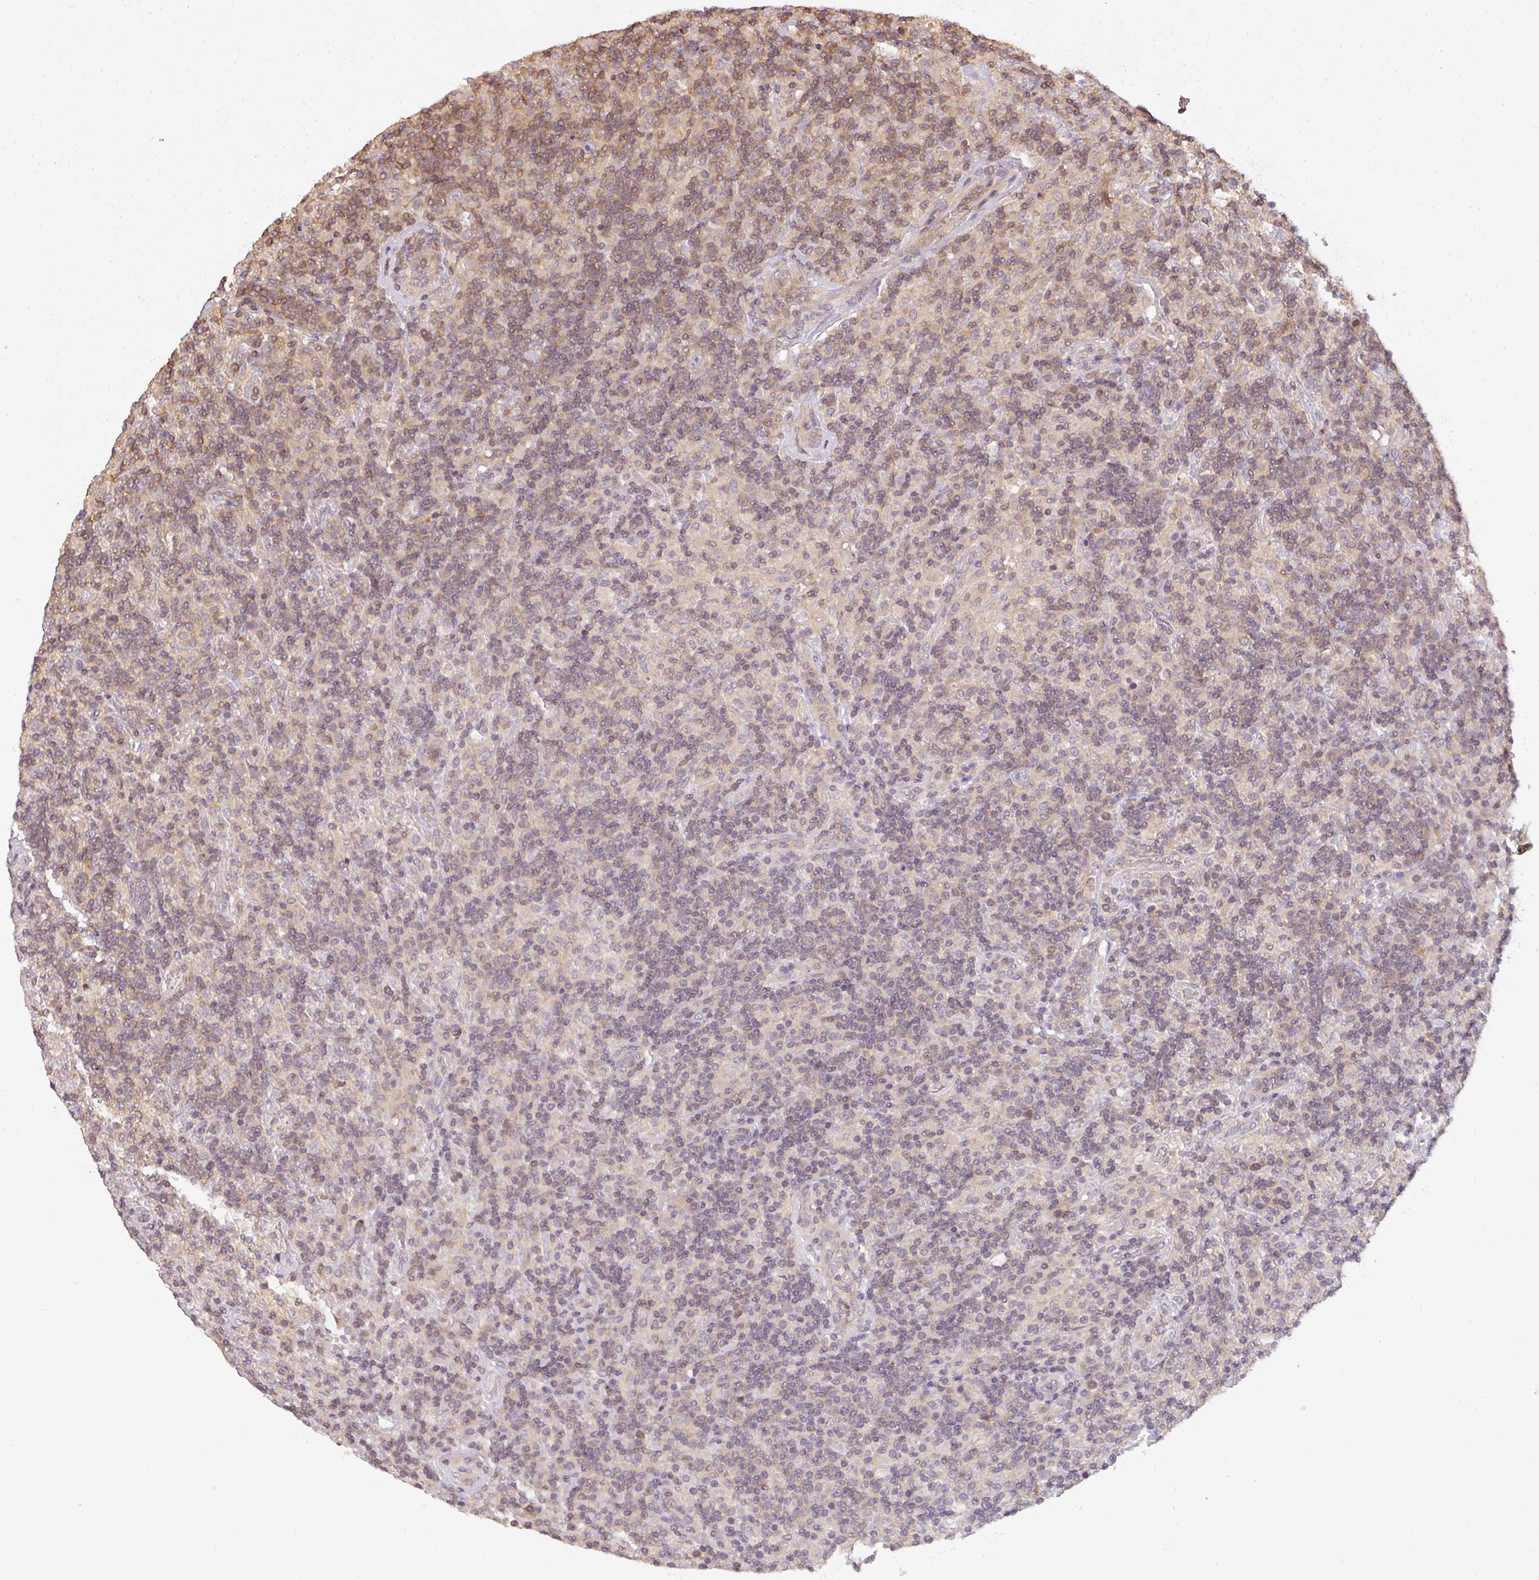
{"staining": {"intensity": "negative", "quantity": "none", "location": "none"}, "tissue": "lymphoma", "cell_type": "Tumor cells", "image_type": "cancer", "snomed": [{"axis": "morphology", "description": "Hodgkin's disease, NOS"}, {"axis": "topography", "description": "Lymph node"}], "caption": "Human Hodgkin's disease stained for a protein using immunohistochemistry (IHC) demonstrates no positivity in tumor cells.", "gene": "TCL1B", "patient": {"sex": "male", "age": 70}}